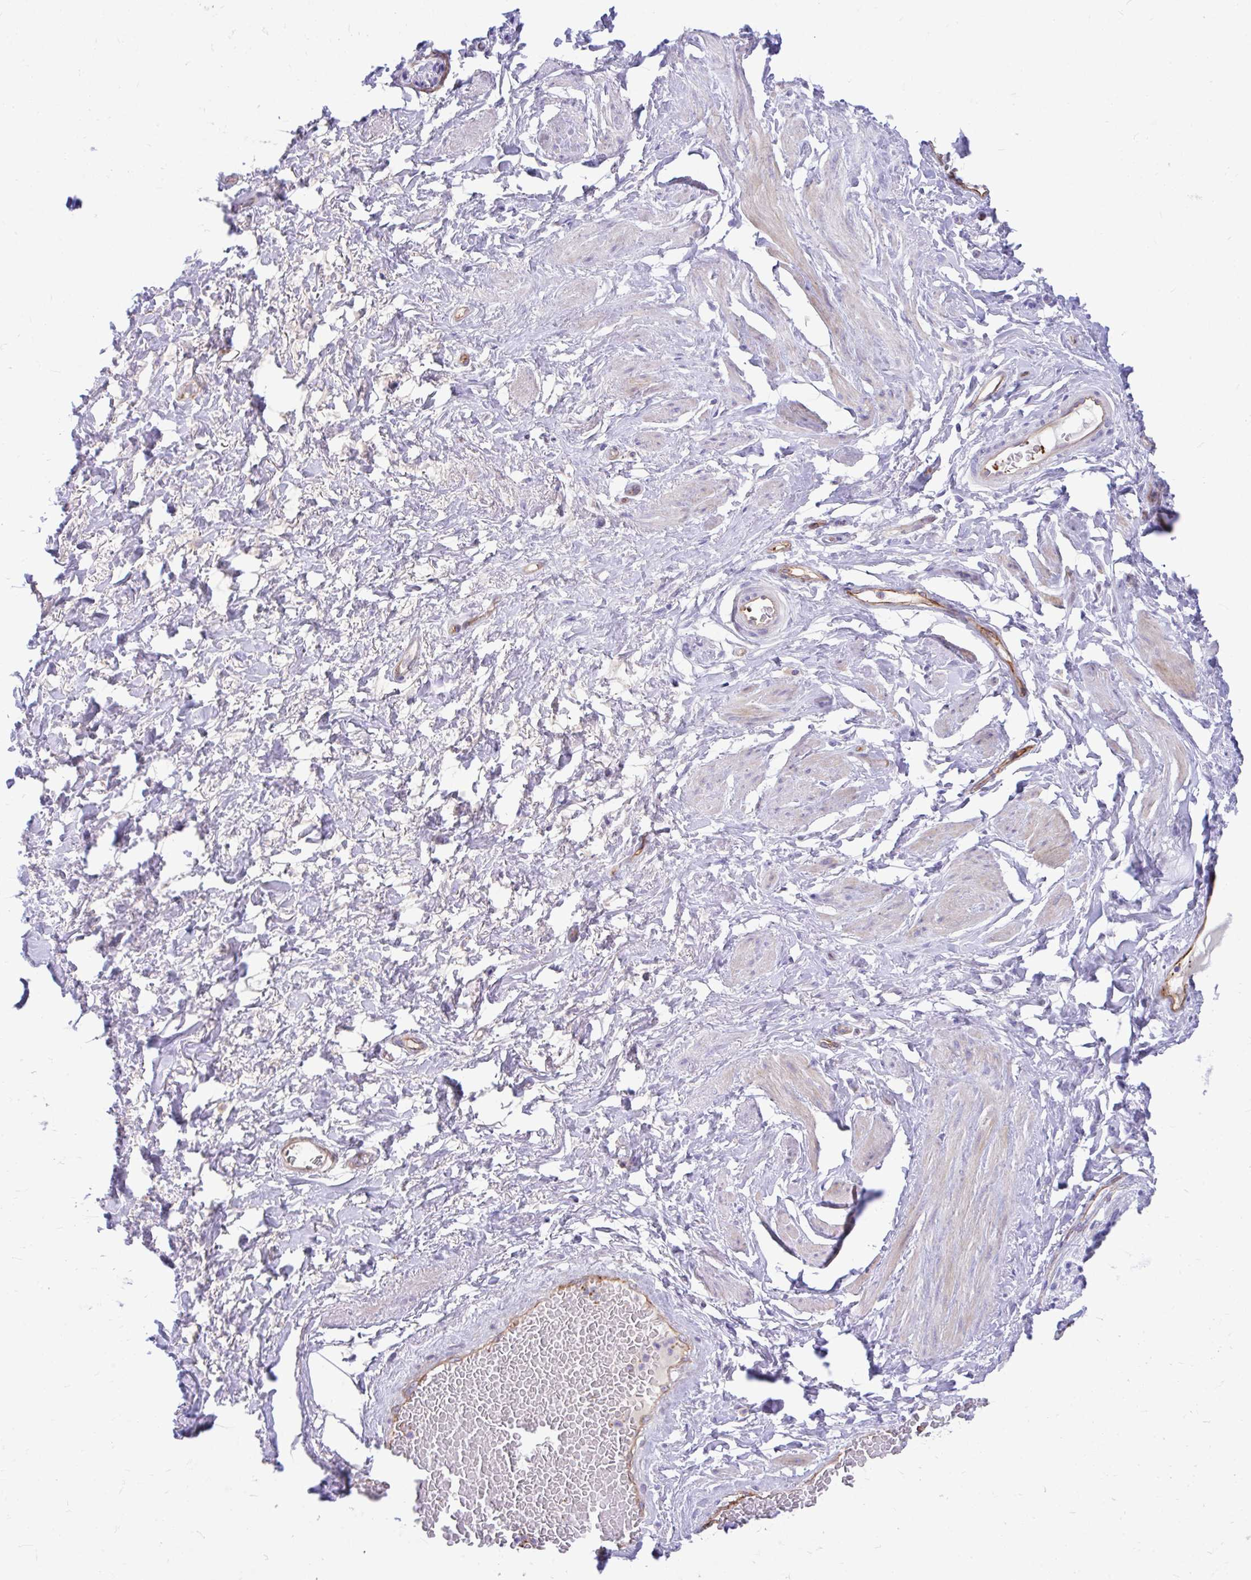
{"staining": {"intensity": "negative", "quantity": "none", "location": "none"}, "tissue": "soft tissue", "cell_type": "Fibroblasts", "image_type": "normal", "snomed": [{"axis": "morphology", "description": "Normal tissue, NOS"}, {"axis": "topography", "description": "Vagina"}, {"axis": "topography", "description": "Peripheral nerve tissue"}], "caption": "A high-resolution micrograph shows immunohistochemistry staining of benign soft tissue, which exhibits no significant expression in fibroblasts.", "gene": "ESPNL", "patient": {"sex": "female", "age": 71}}